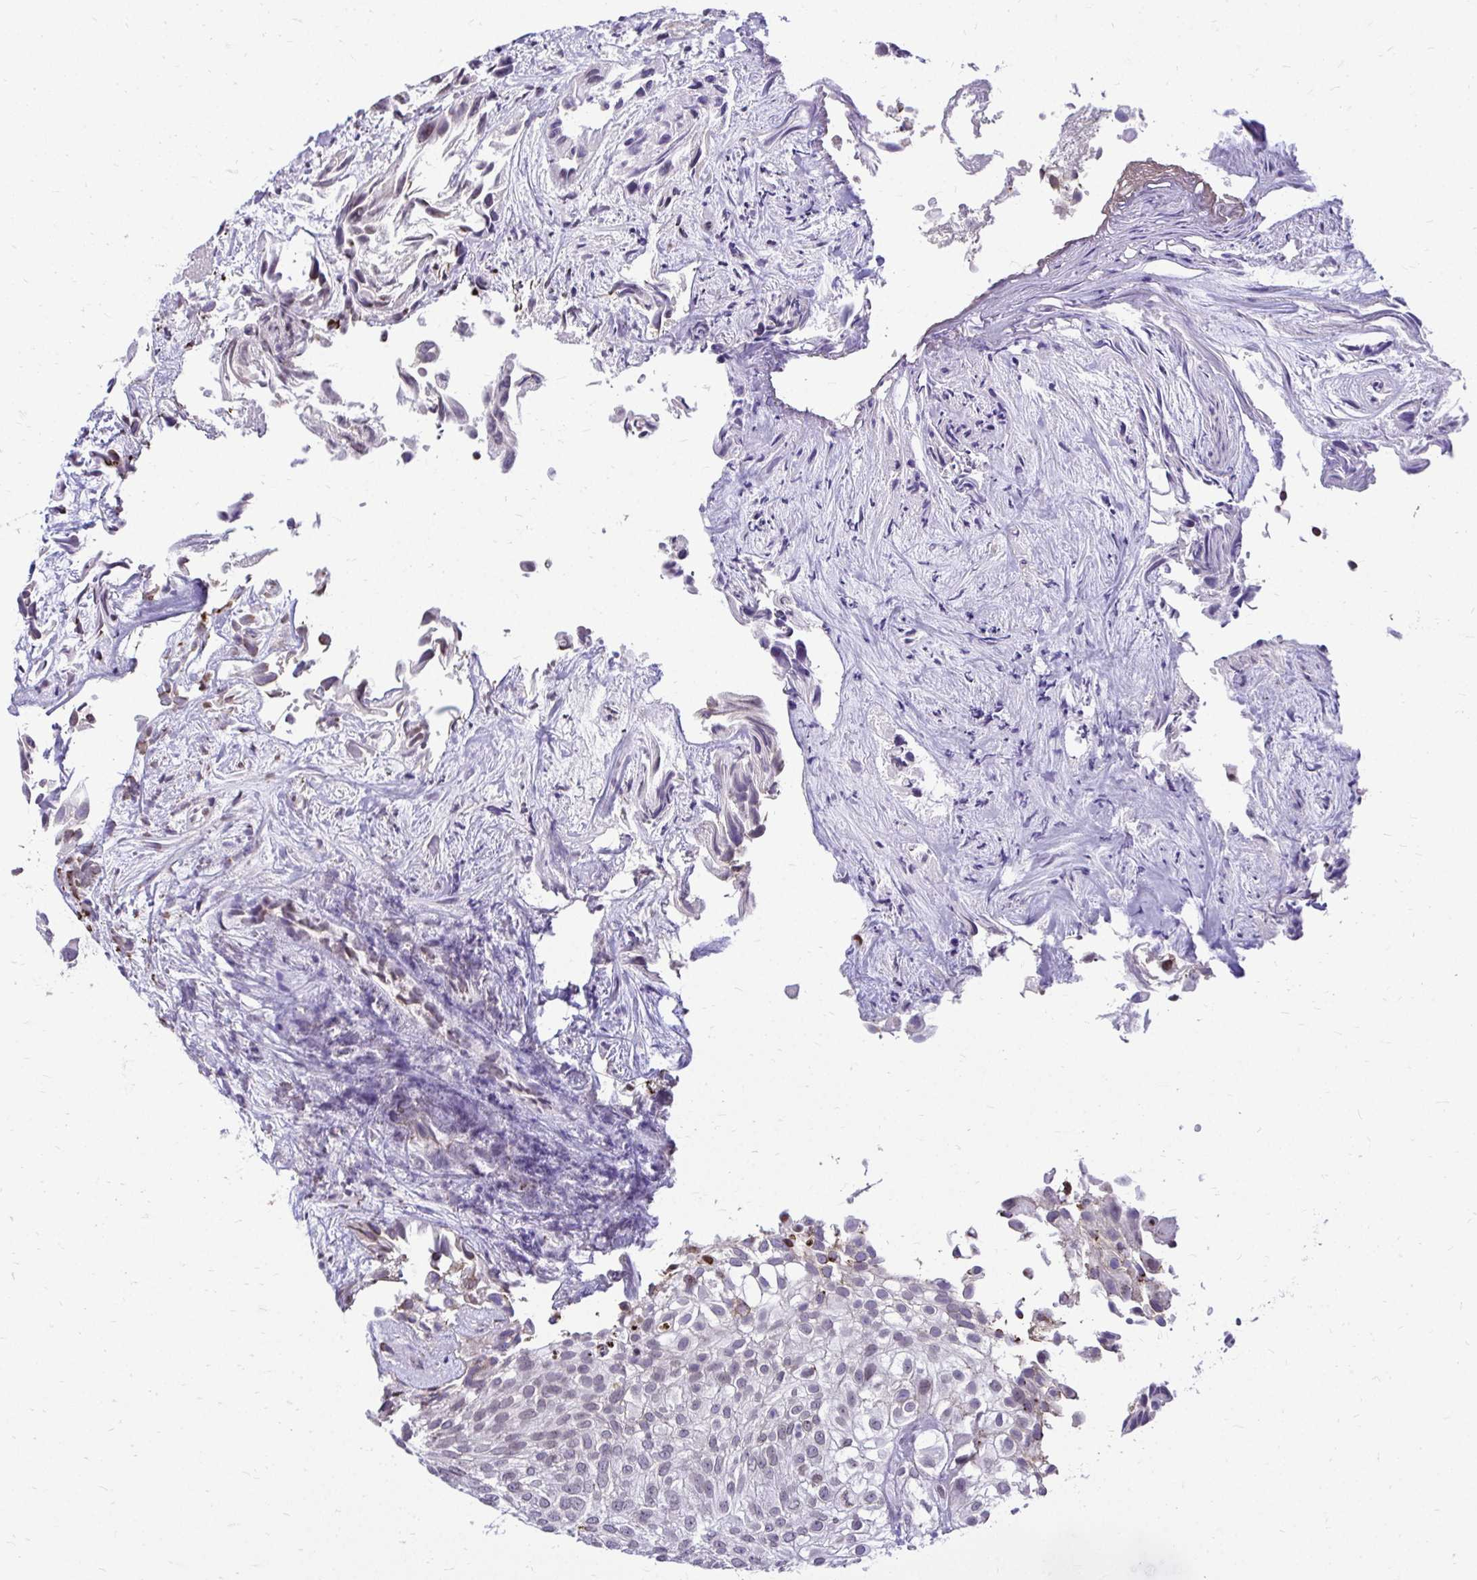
{"staining": {"intensity": "negative", "quantity": "none", "location": "none"}, "tissue": "urothelial cancer", "cell_type": "Tumor cells", "image_type": "cancer", "snomed": [{"axis": "morphology", "description": "Urothelial carcinoma, High grade"}, {"axis": "topography", "description": "Urinary bladder"}], "caption": "High power microscopy photomicrograph of an immunohistochemistry (IHC) photomicrograph of urothelial cancer, revealing no significant staining in tumor cells.", "gene": "BANF1", "patient": {"sex": "male", "age": 56}}